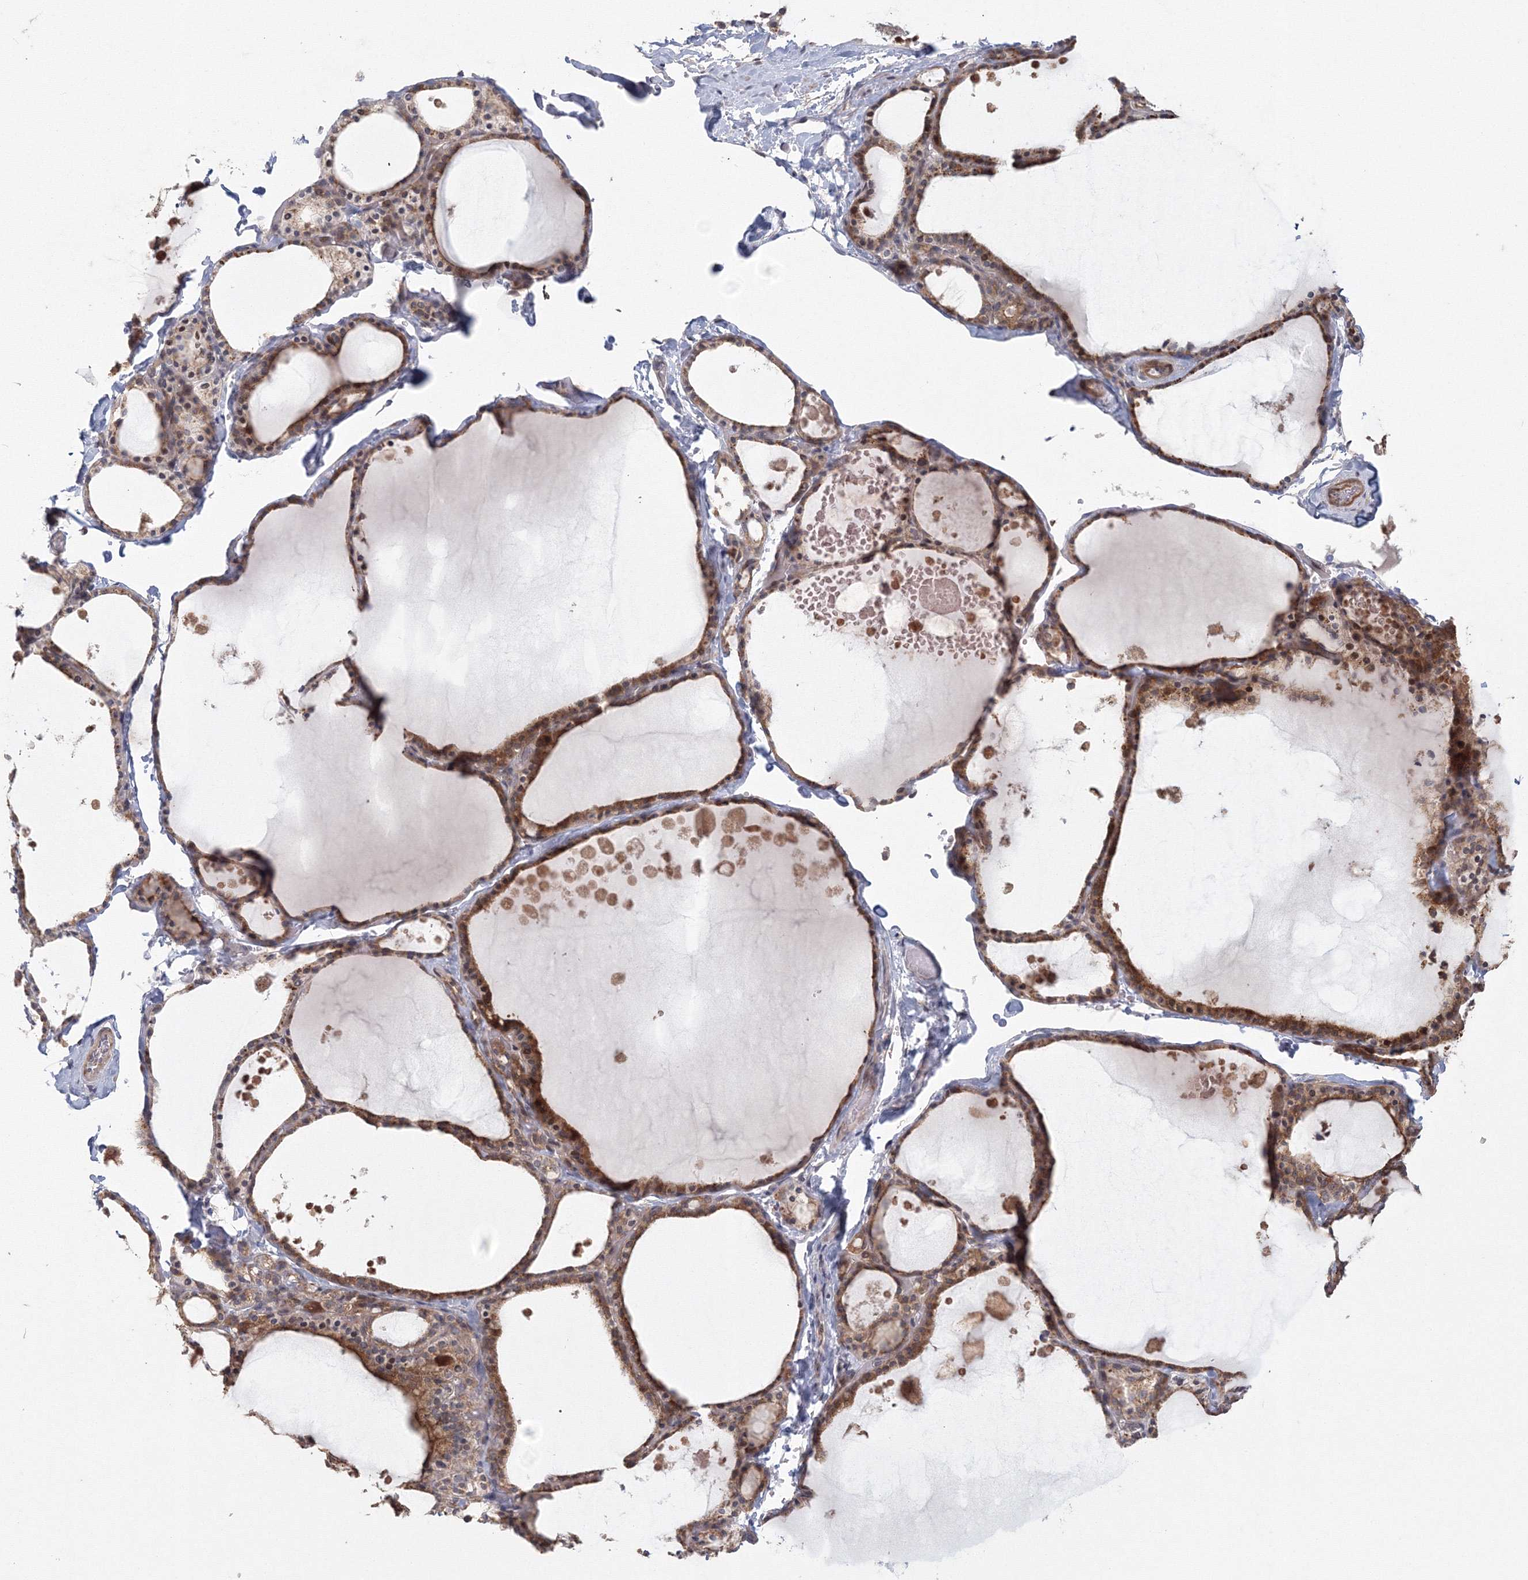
{"staining": {"intensity": "moderate", "quantity": ">75%", "location": "cytoplasmic/membranous"}, "tissue": "thyroid gland", "cell_type": "Glandular cells", "image_type": "normal", "snomed": [{"axis": "morphology", "description": "Normal tissue, NOS"}, {"axis": "topography", "description": "Thyroid gland"}], "caption": "This is a micrograph of immunohistochemistry (IHC) staining of unremarkable thyroid gland, which shows moderate positivity in the cytoplasmic/membranous of glandular cells.", "gene": "TACC2", "patient": {"sex": "male", "age": 56}}